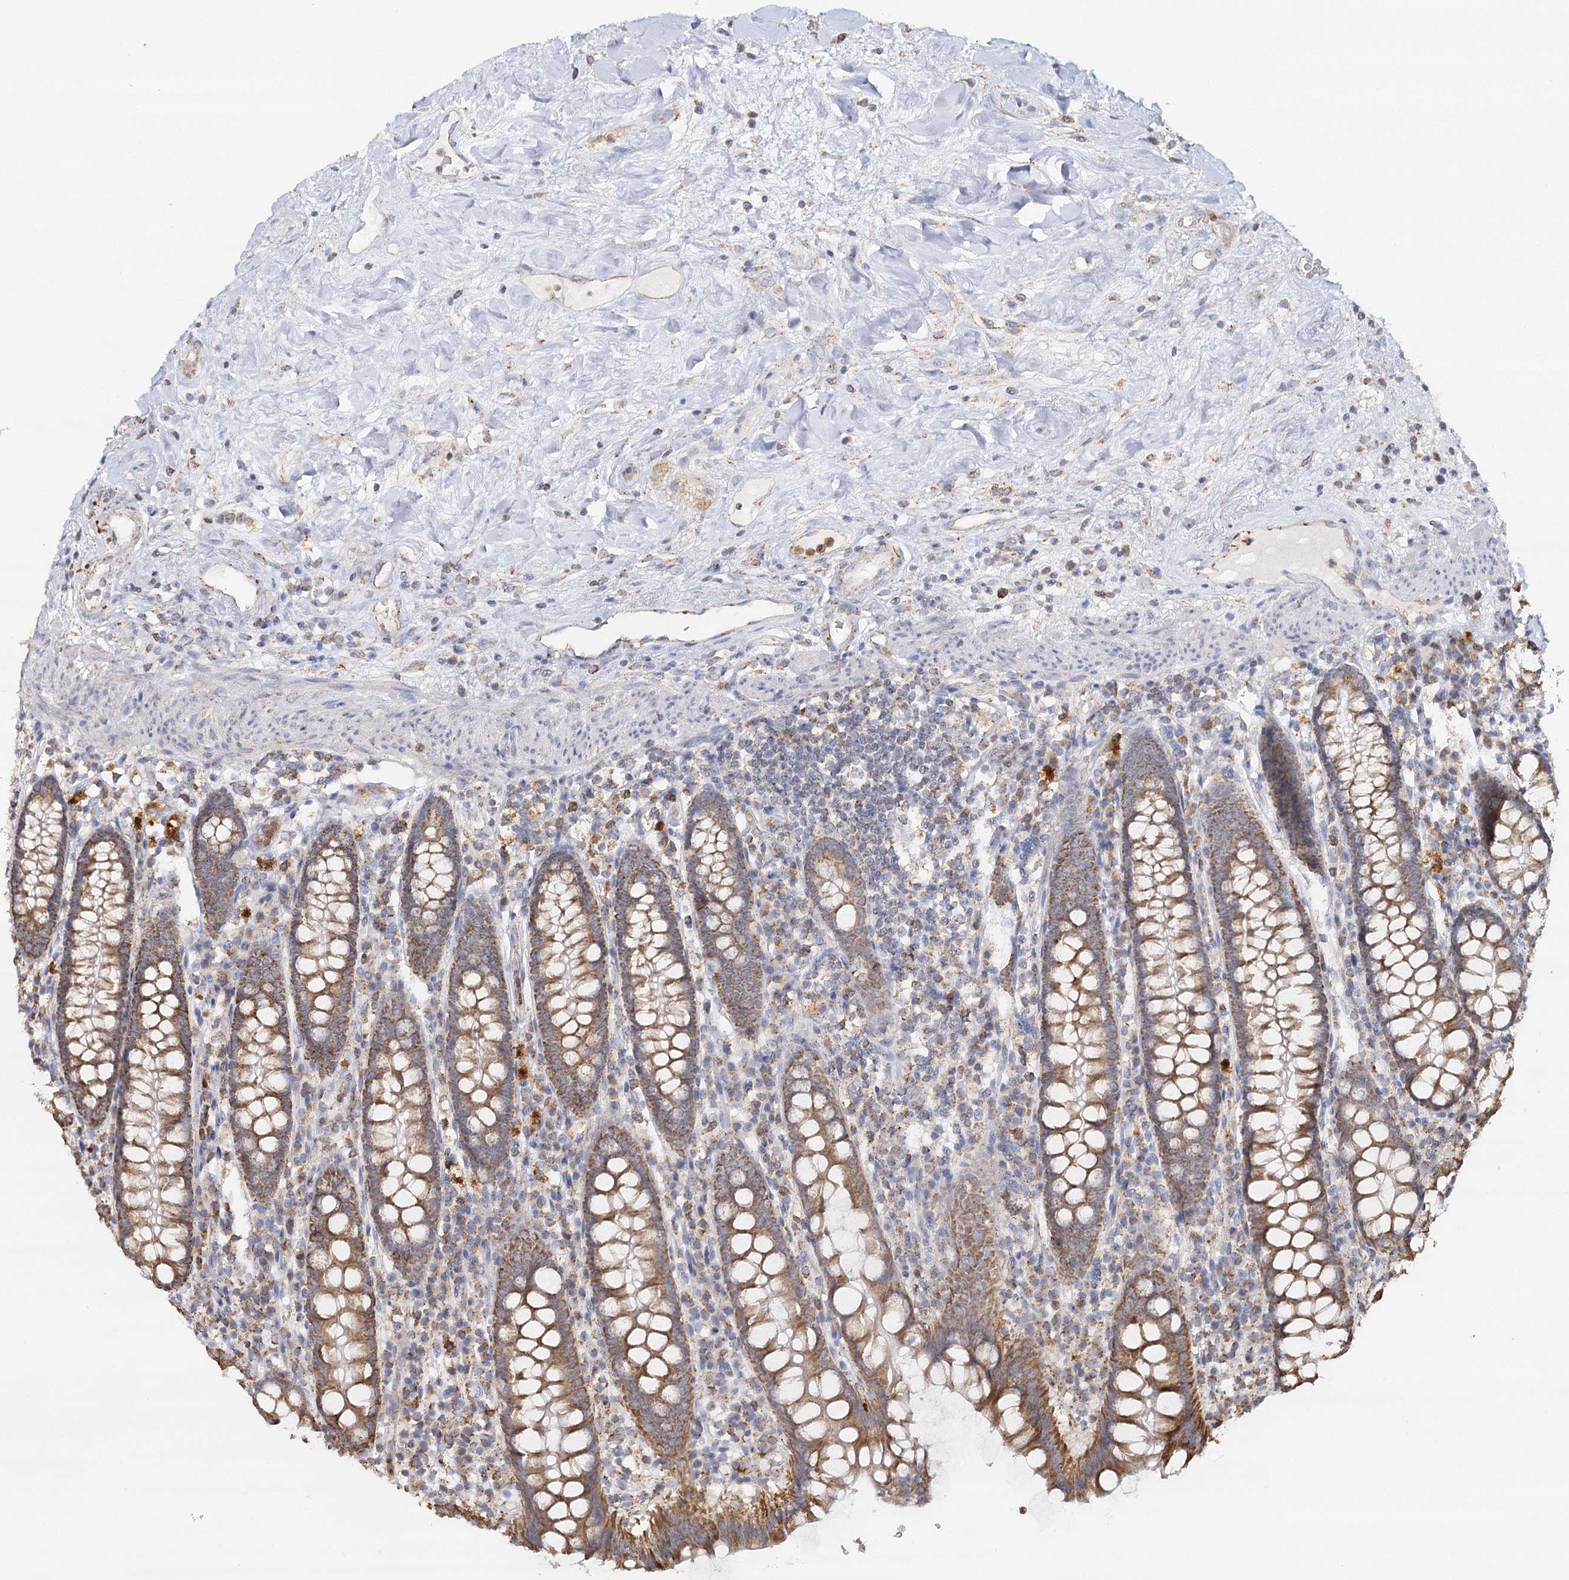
{"staining": {"intensity": "negative", "quantity": "none", "location": "none"}, "tissue": "colon", "cell_type": "Endothelial cells", "image_type": "normal", "snomed": [{"axis": "morphology", "description": "Normal tissue, NOS"}, {"axis": "topography", "description": "Colon"}], "caption": "The photomicrograph displays no staining of endothelial cells in benign colon.", "gene": "MMP25", "patient": {"sex": "female", "age": 79}}